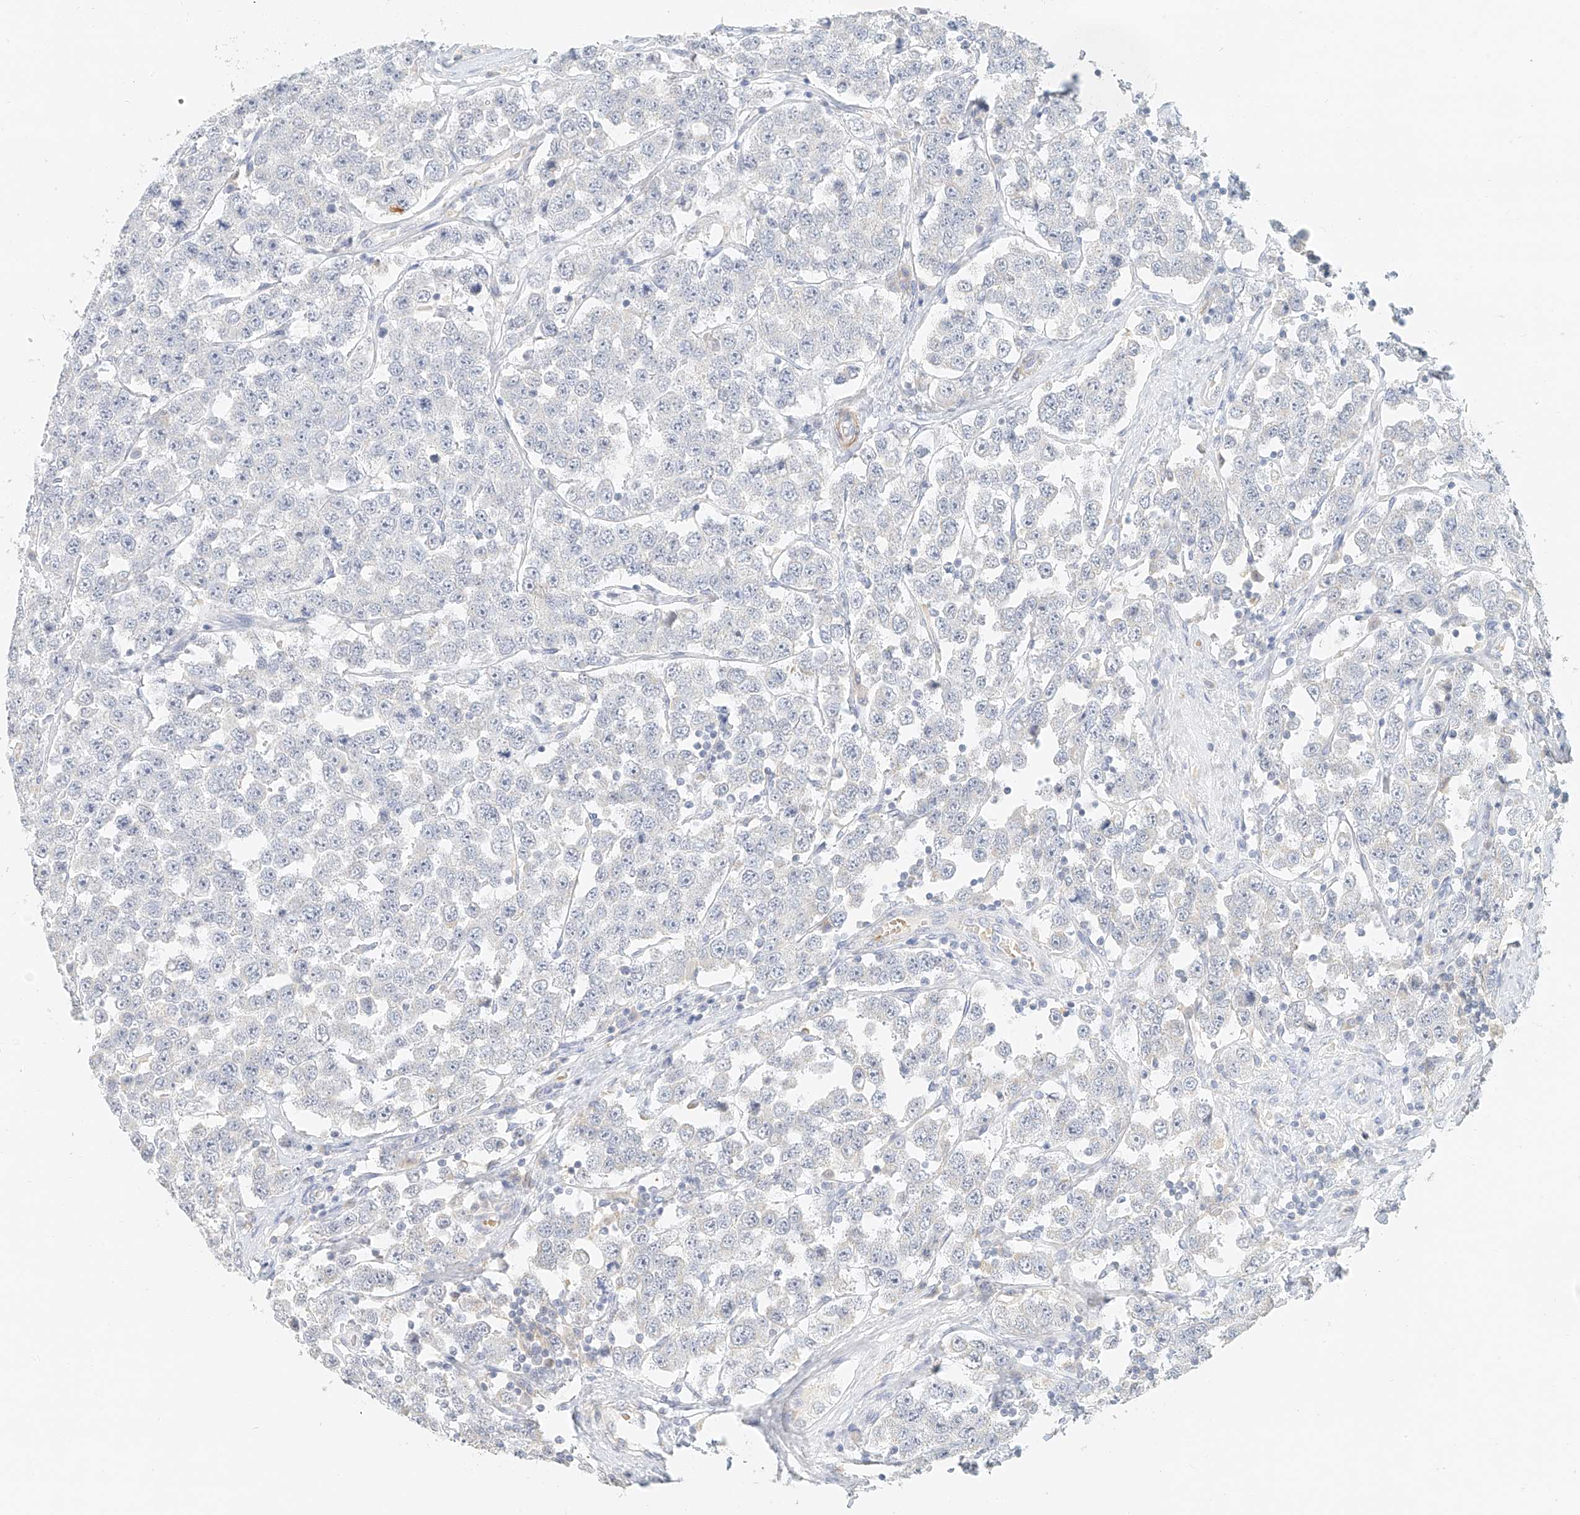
{"staining": {"intensity": "weak", "quantity": "<25%", "location": "cytoplasmic/membranous"}, "tissue": "testis cancer", "cell_type": "Tumor cells", "image_type": "cancer", "snomed": [{"axis": "morphology", "description": "Seminoma, NOS"}, {"axis": "topography", "description": "Testis"}], "caption": "Immunohistochemistry (IHC) image of testis cancer stained for a protein (brown), which reveals no staining in tumor cells. (DAB immunohistochemistry, high magnification).", "gene": "CXorf58", "patient": {"sex": "male", "age": 28}}